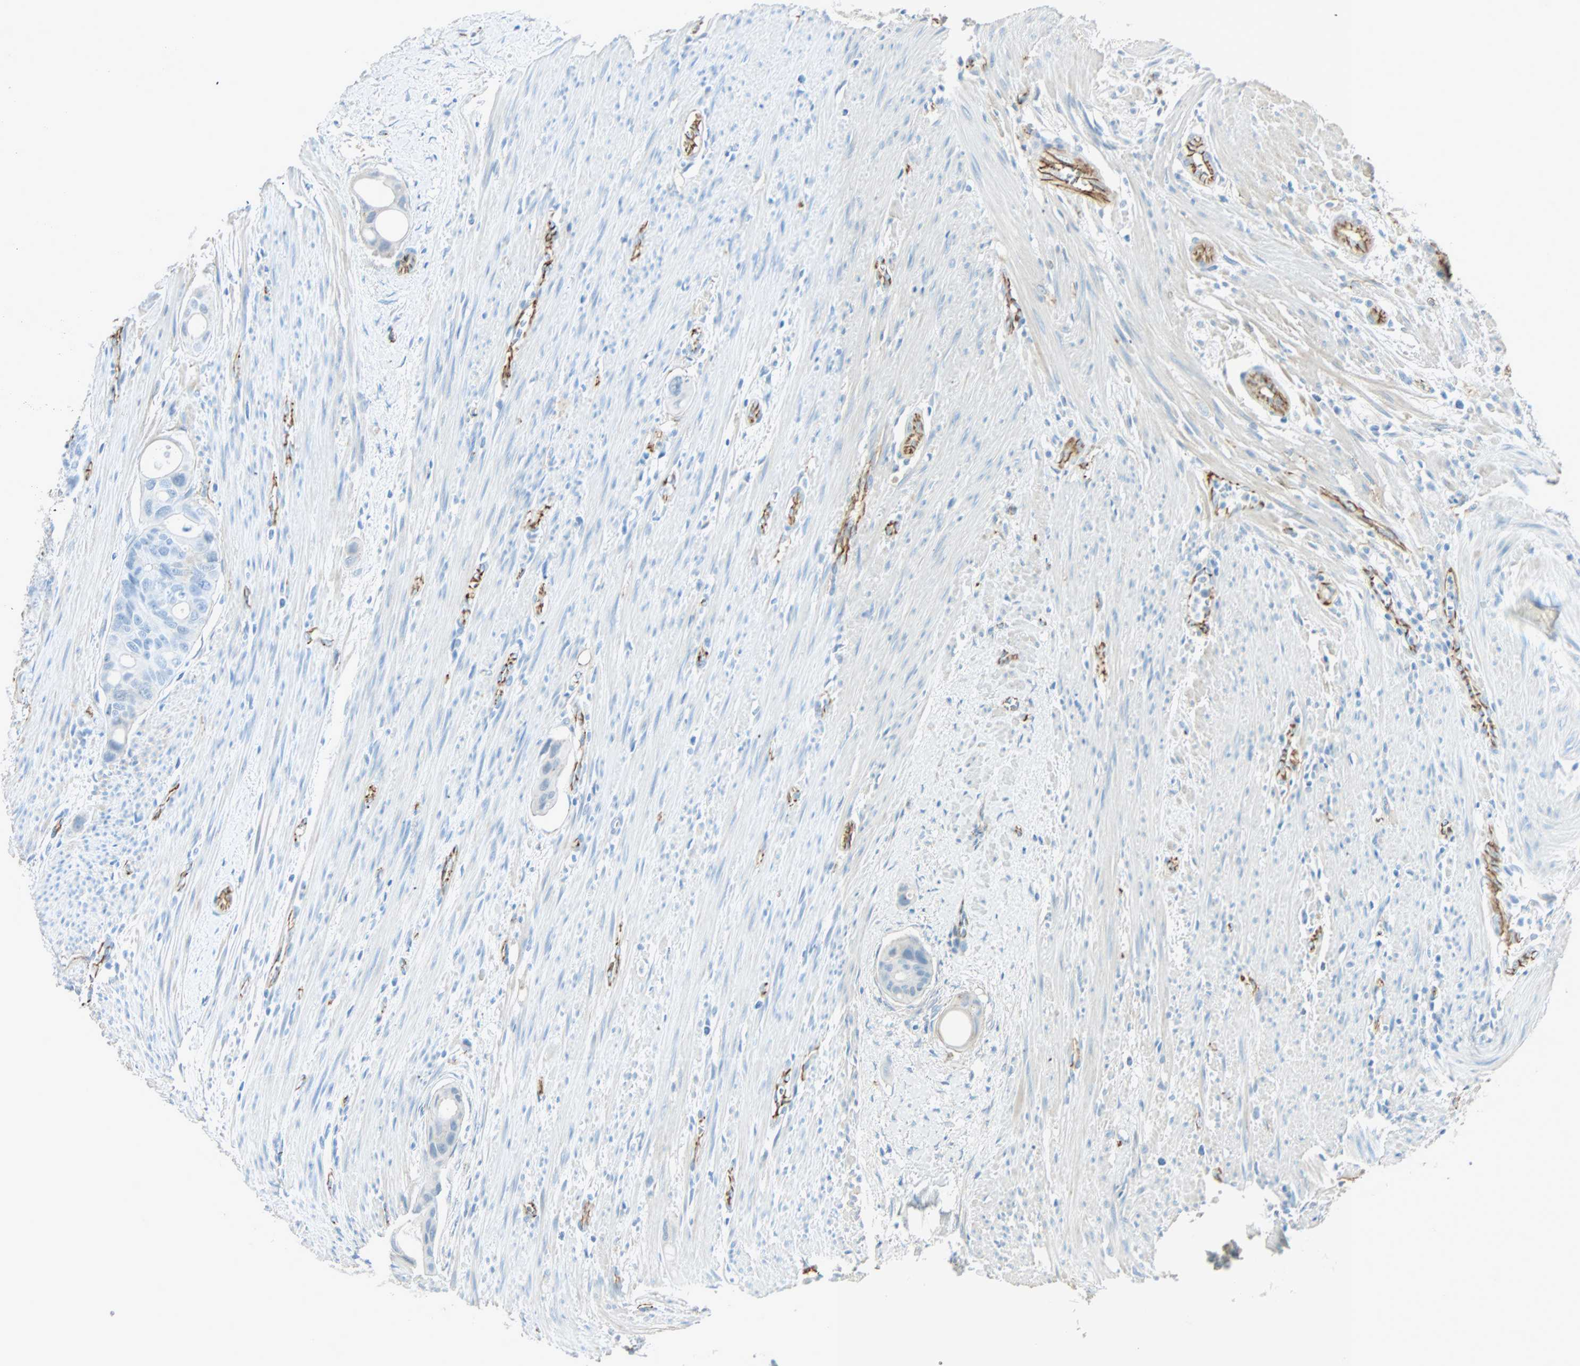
{"staining": {"intensity": "weak", "quantity": ">75%", "location": "cytoplasmic/membranous"}, "tissue": "colorectal cancer", "cell_type": "Tumor cells", "image_type": "cancer", "snomed": [{"axis": "morphology", "description": "Adenocarcinoma, NOS"}, {"axis": "topography", "description": "Colon"}], "caption": "Immunohistochemical staining of colorectal cancer demonstrates low levels of weak cytoplasmic/membranous expression in about >75% of tumor cells. Using DAB (3,3'-diaminobenzidine) (brown) and hematoxylin (blue) stains, captured at high magnification using brightfield microscopy.", "gene": "VPS9D1", "patient": {"sex": "female", "age": 57}}